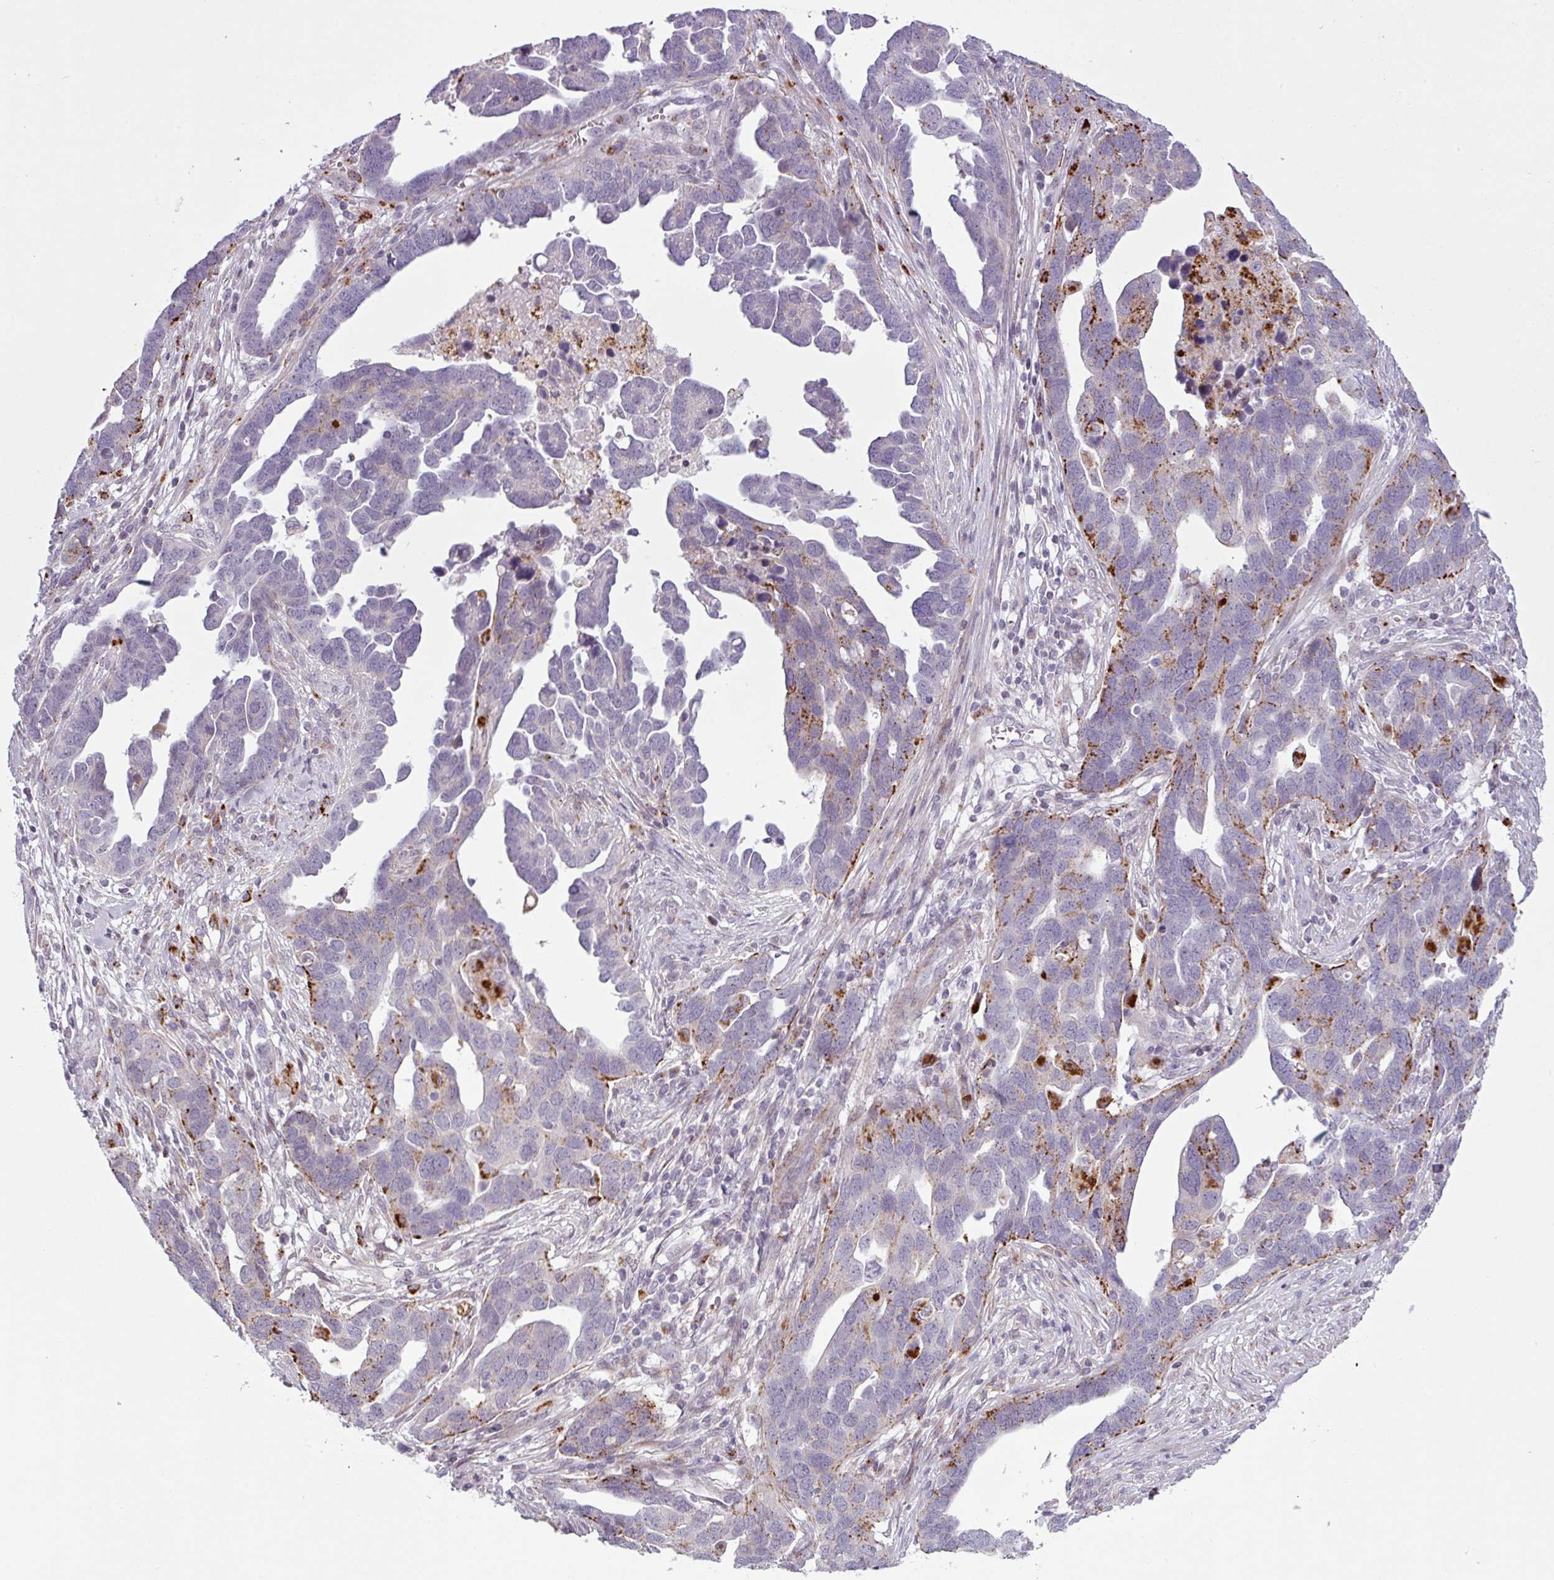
{"staining": {"intensity": "strong", "quantity": "<25%", "location": "cytoplasmic/membranous"}, "tissue": "ovarian cancer", "cell_type": "Tumor cells", "image_type": "cancer", "snomed": [{"axis": "morphology", "description": "Cystadenocarcinoma, serous, NOS"}, {"axis": "topography", "description": "Ovary"}], "caption": "Approximately <25% of tumor cells in ovarian cancer (serous cystadenocarcinoma) display strong cytoplasmic/membranous protein expression as visualized by brown immunohistochemical staining.", "gene": "MAP7D2", "patient": {"sex": "female", "age": 54}}